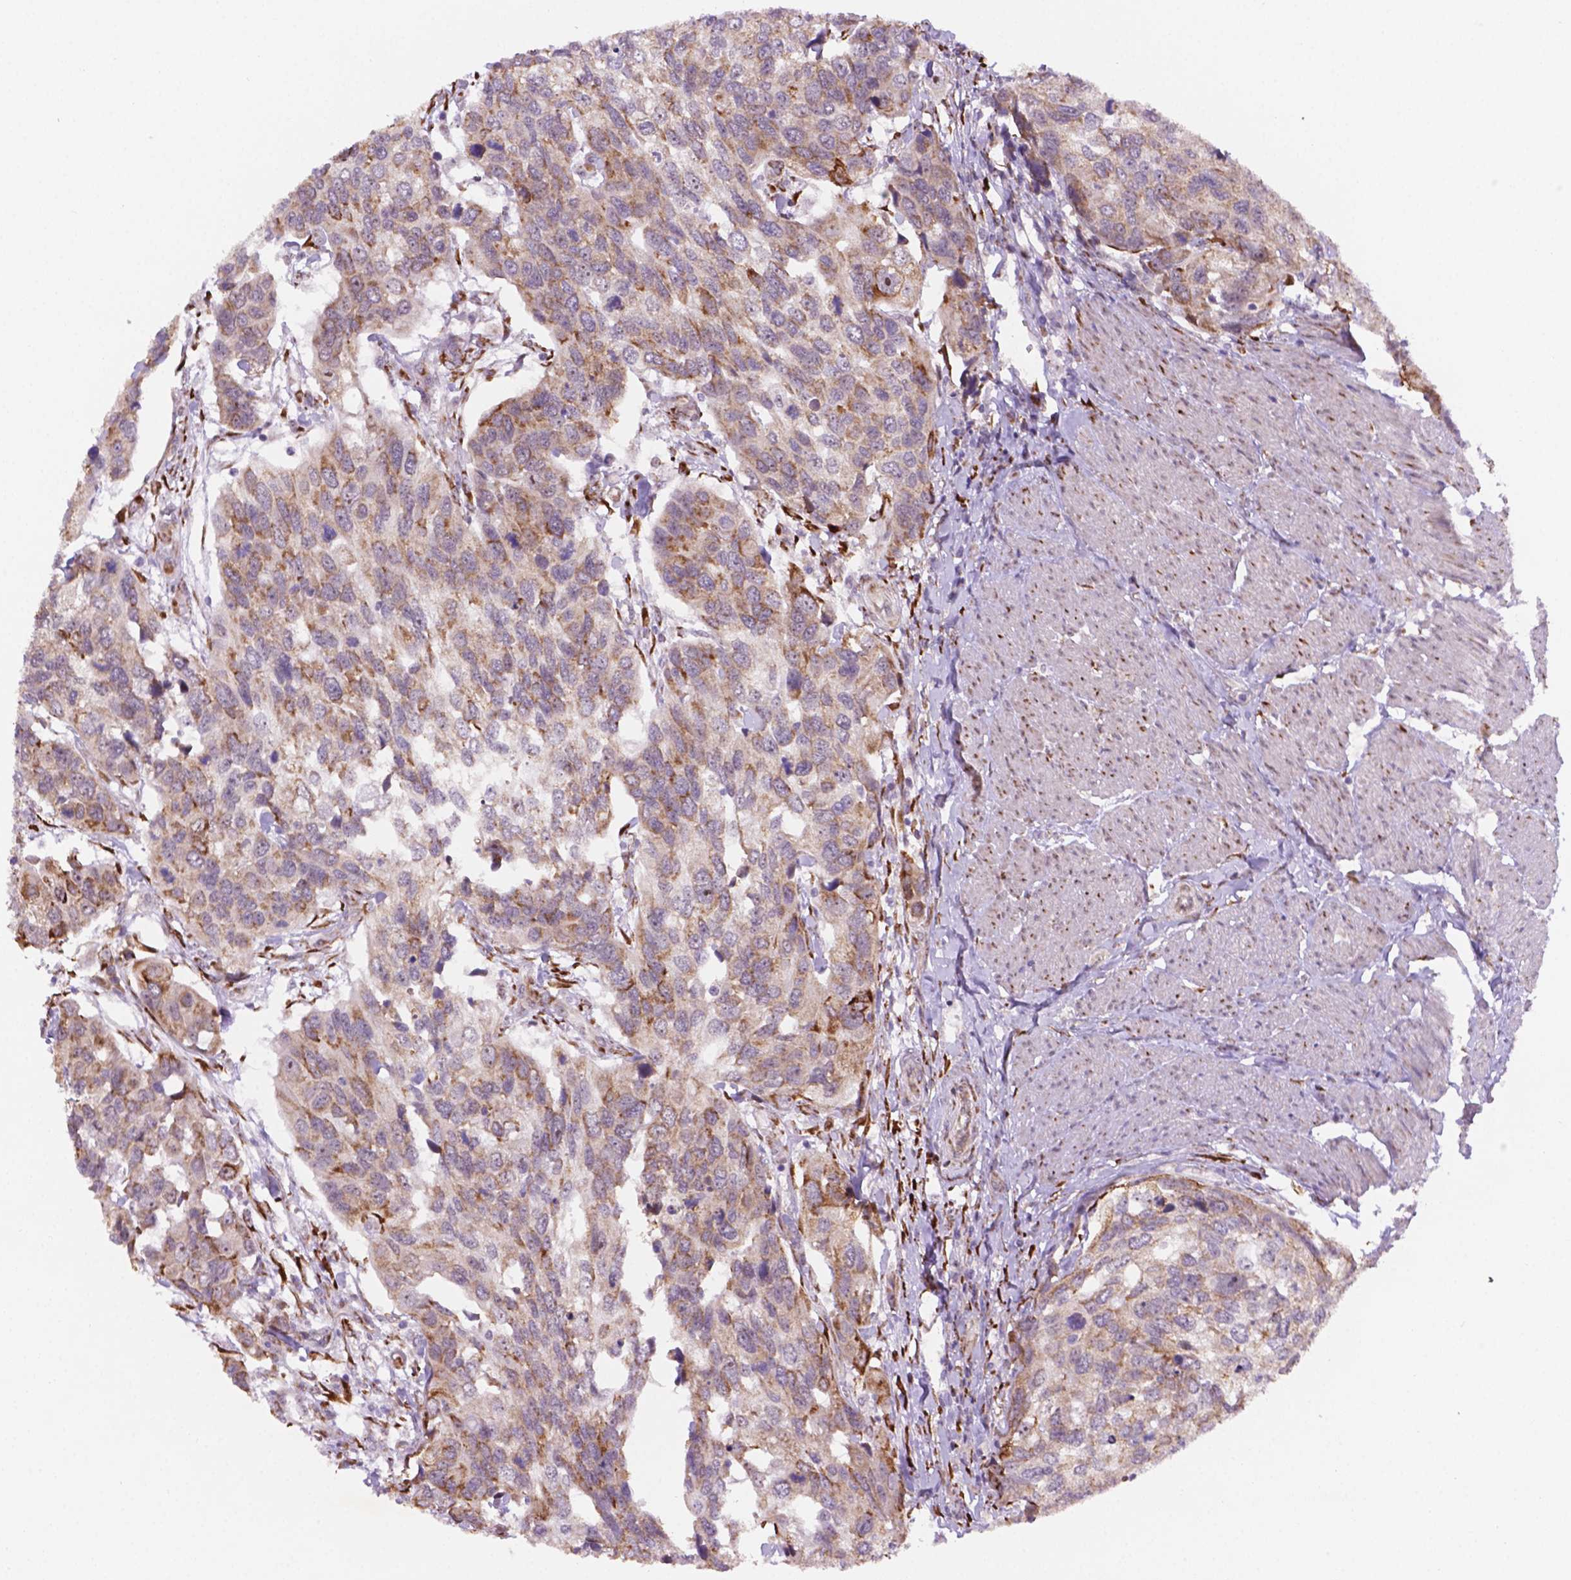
{"staining": {"intensity": "moderate", "quantity": ">75%", "location": "cytoplasmic/membranous"}, "tissue": "urothelial cancer", "cell_type": "Tumor cells", "image_type": "cancer", "snomed": [{"axis": "morphology", "description": "Urothelial carcinoma, High grade"}, {"axis": "topography", "description": "Urinary bladder"}], "caption": "Immunohistochemistry (DAB (3,3'-diaminobenzidine)) staining of urothelial carcinoma (high-grade) demonstrates moderate cytoplasmic/membranous protein expression in about >75% of tumor cells.", "gene": "FNIP1", "patient": {"sex": "male", "age": 60}}